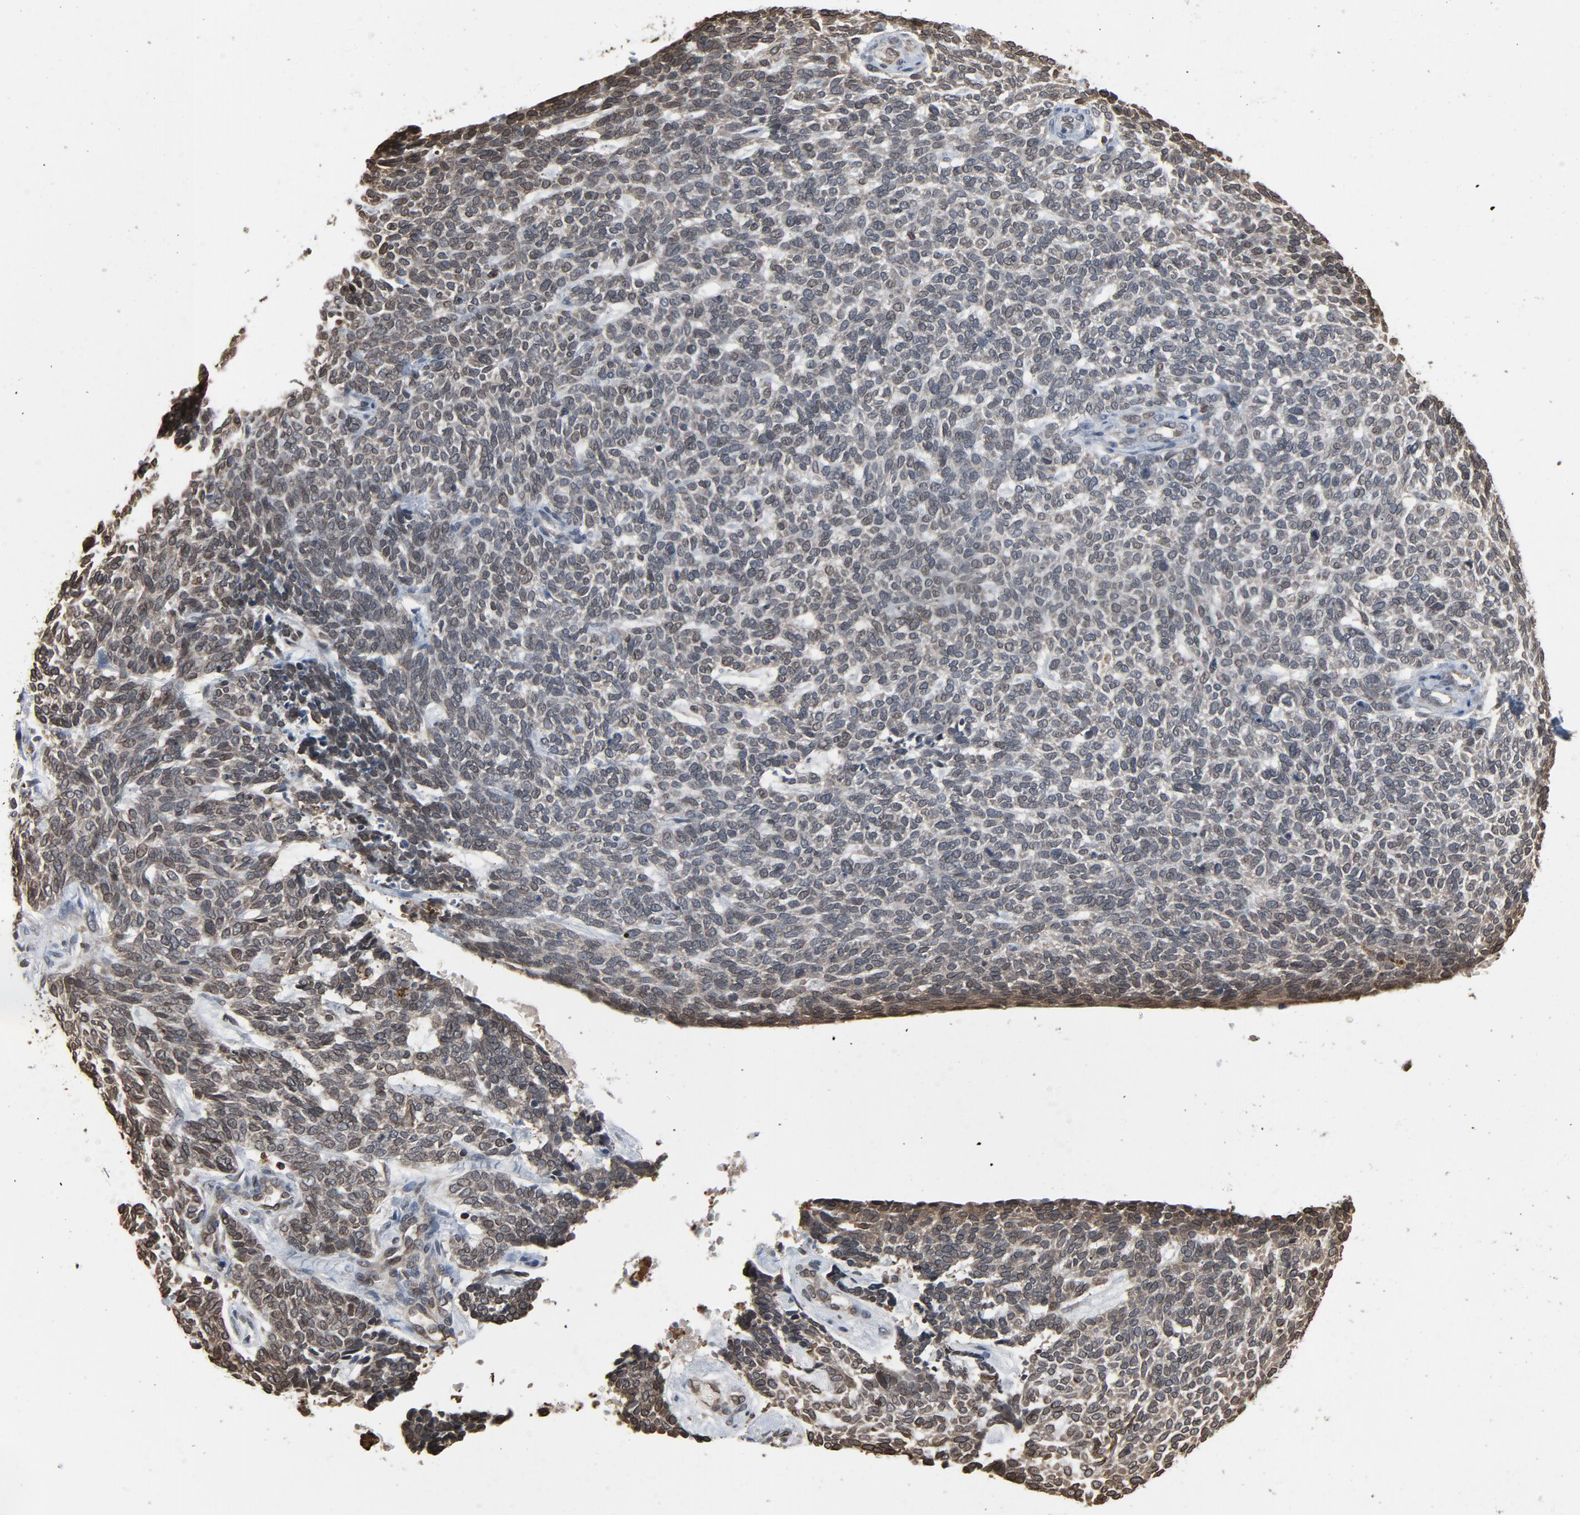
{"staining": {"intensity": "negative", "quantity": "none", "location": "none"}, "tissue": "skin cancer", "cell_type": "Tumor cells", "image_type": "cancer", "snomed": [{"axis": "morphology", "description": "Normal tissue, NOS"}, {"axis": "morphology", "description": "Basal cell carcinoma"}, {"axis": "topography", "description": "Skin"}], "caption": "Immunohistochemical staining of basal cell carcinoma (skin) shows no significant staining in tumor cells. Nuclei are stained in blue.", "gene": "UBE2D1", "patient": {"sex": "male", "age": 87}}